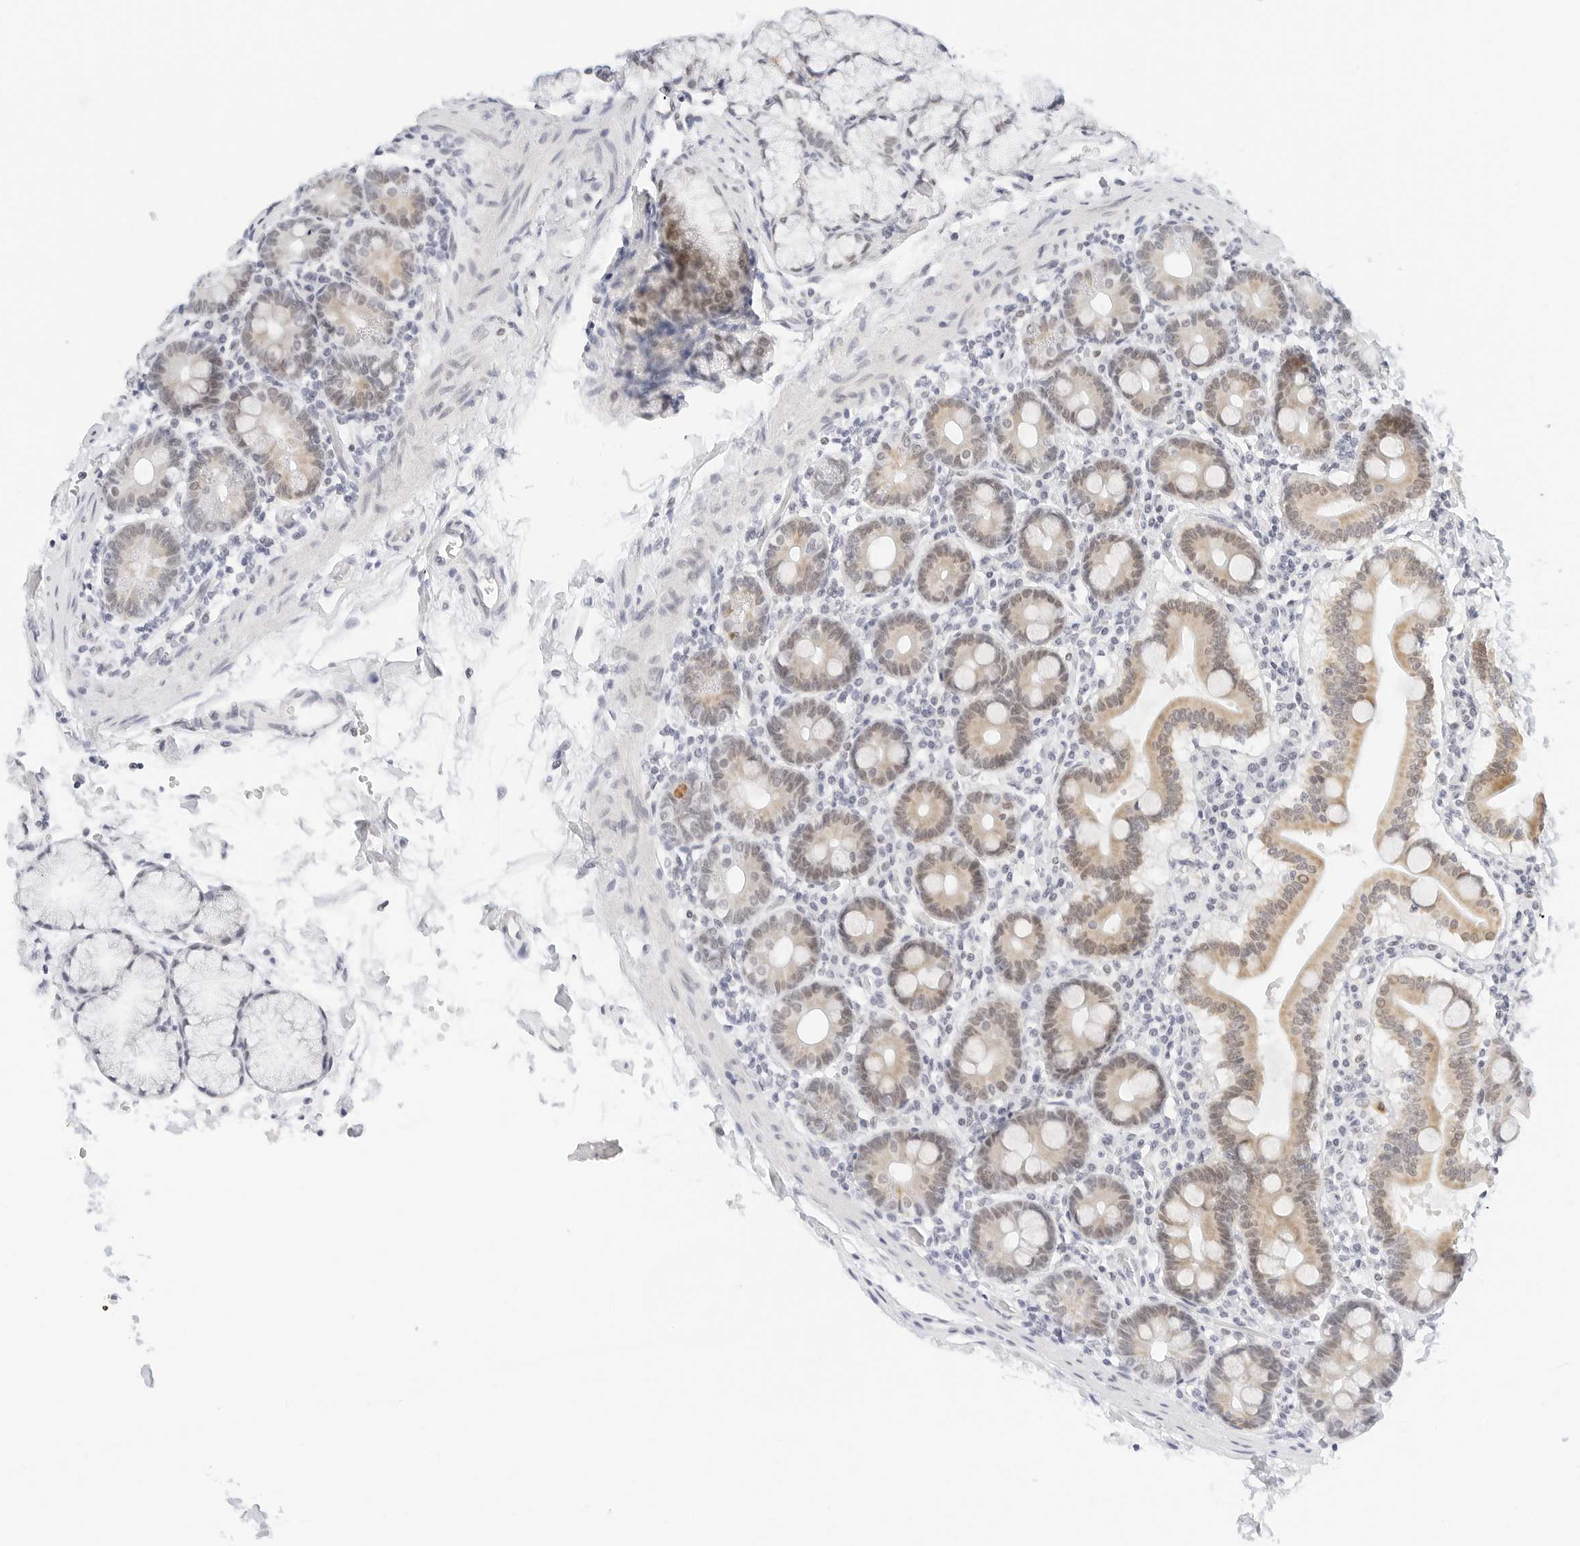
{"staining": {"intensity": "weak", "quantity": "<25%", "location": "cytoplasmic/membranous,nuclear"}, "tissue": "duodenum", "cell_type": "Glandular cells", "image_type": "normal", "snomed": [{"axis": "morphology", "description": "Normal tissue, NOS"}, {"axis": "topography", "description": "Duodenum"}], "caption": "DAB immunohistochemical staining of normal human duodenum displays no significant staining in glandular cells.", "gene": "CD22", "patient": {"sex": "male", "age": 54}}